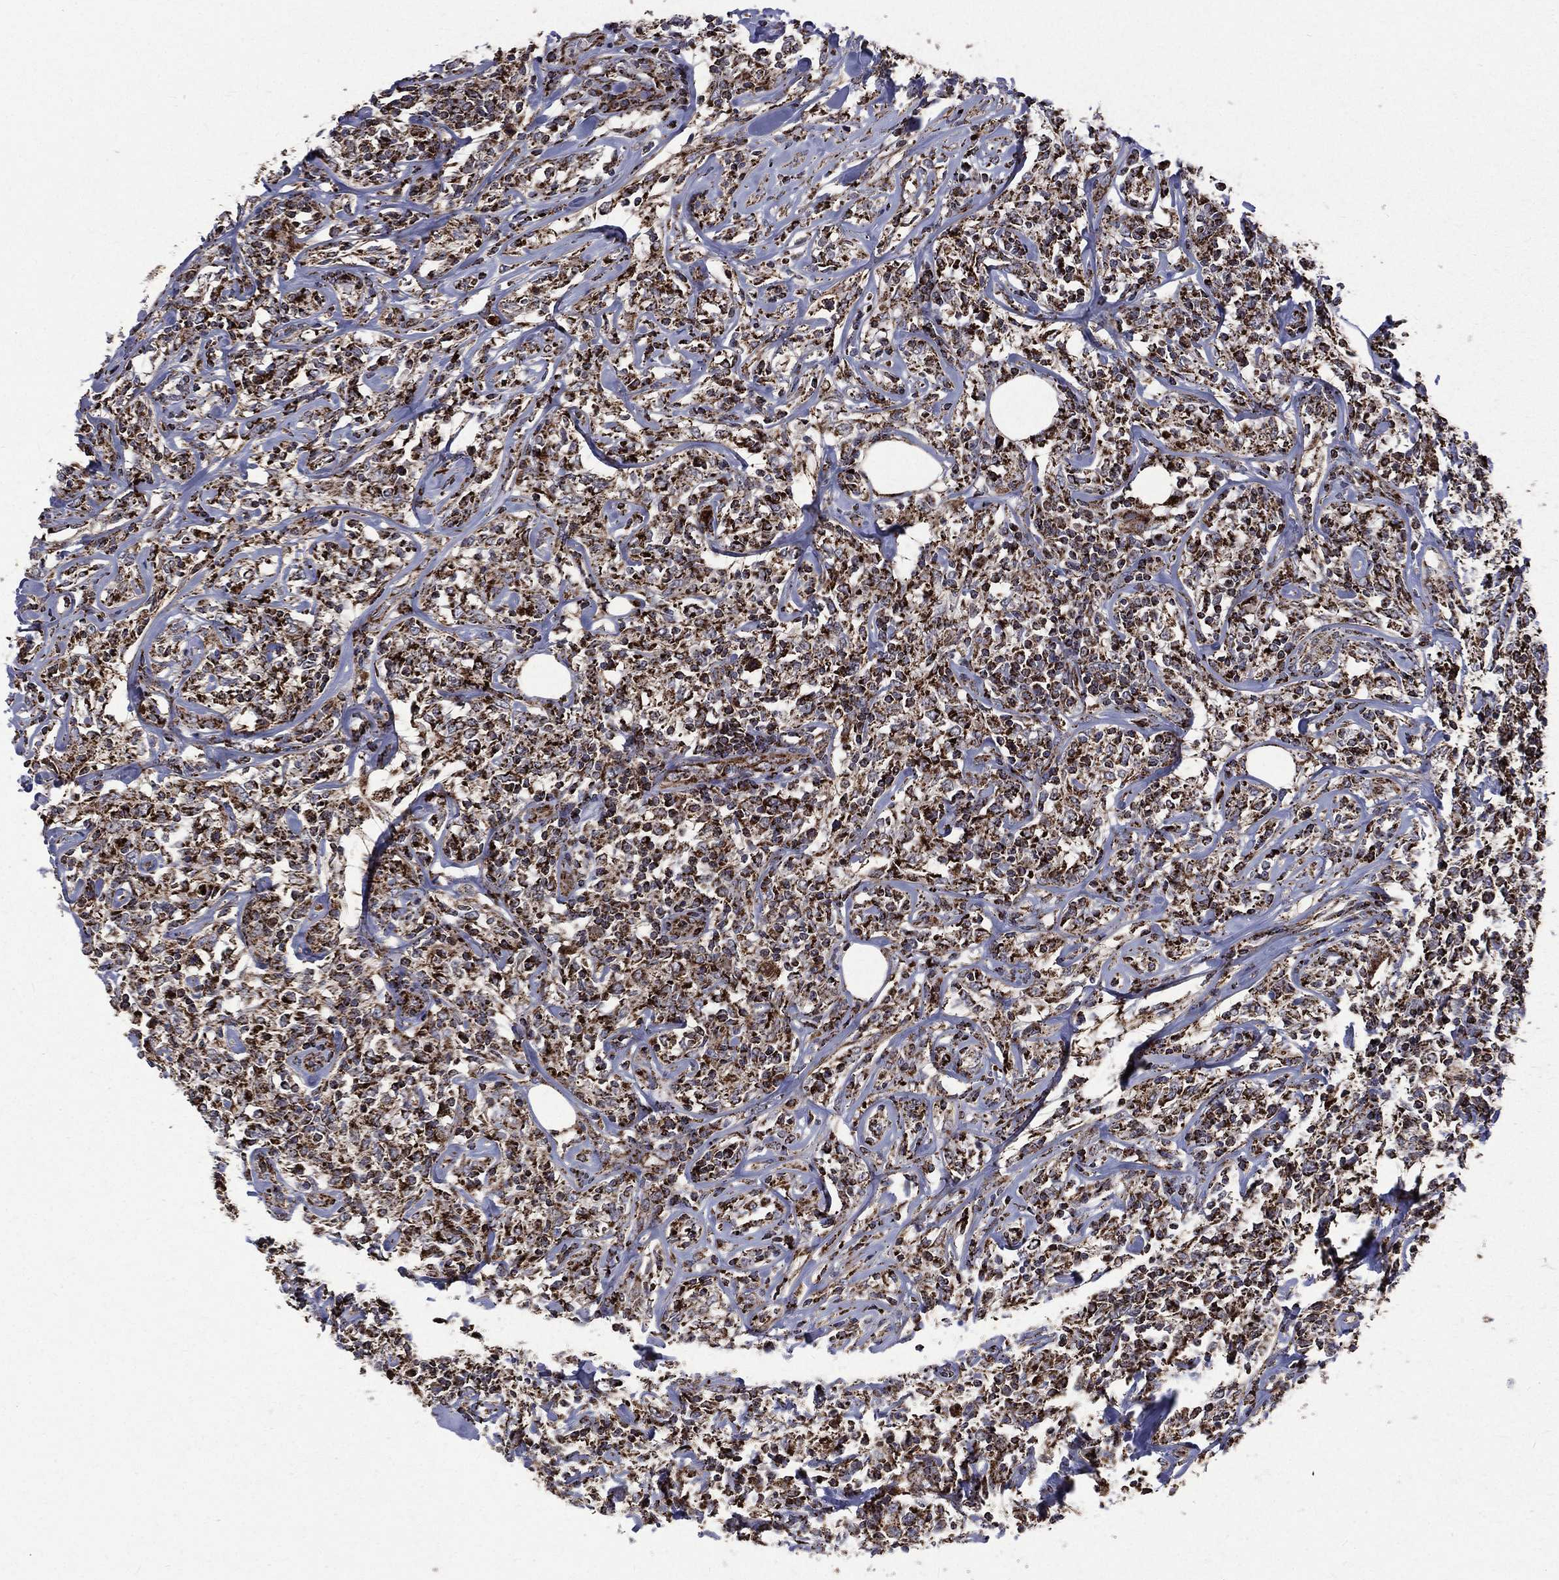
{"staining": {"intensity": "strong", "quantity": ">75%", "location": "cytoplasmic/membranous"}, "tissue": "lymphoma", "cell_type": "Tumor cells", "image_type": "cancer", "snomed": [{"axis": "morphology", "description": "Malignant lymphoma, non-Hodgkin's type, High grade"}, {"axis": "topography", "description": "Lymph node"}], "caption": "Immunohistochemical staining of lymphoma demonstrates strong cytoplasmic/membranous protein expression in about >75% of tumor cells. The protein of interest is stained brown, and the nuclei are stained in blue (DAB (3,3'-diaminobenzidine) IHC with brightfield microscopy, high magnification).", "gene": "GOT2", "patient": {"sex": "female", "age": 84}}